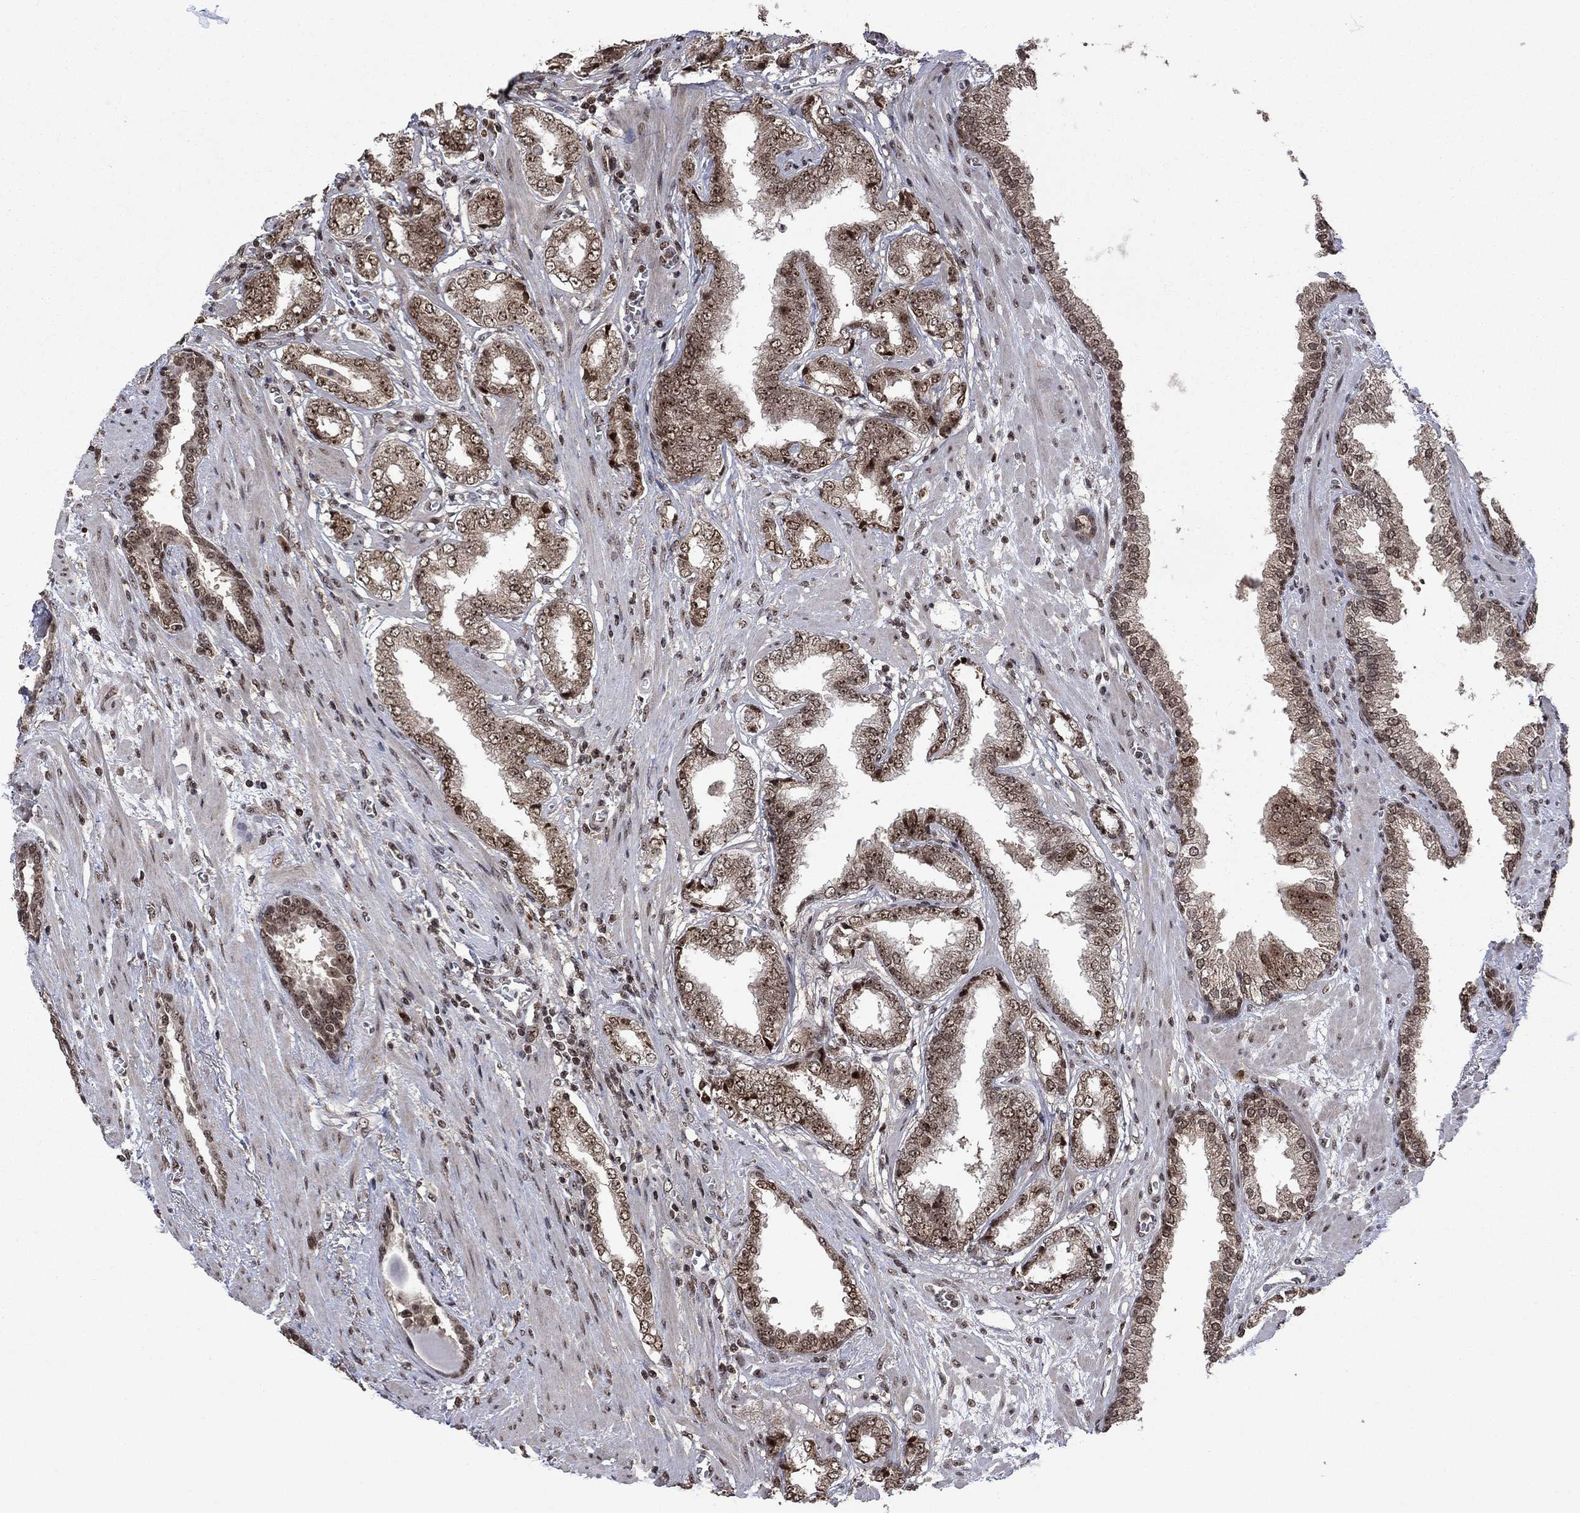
{"staining": {"intensity": "moderate", "quantity": ">75%", "location": "cytoplasmic/membranous"}, "tissue": "prostate cancer", "cell_type": "Tumor cells", "image_type": "cancer", "snomed": [{"axis": "morphology", "description": "Adenocarcinoma, Low grade"}, {"axis": "topography", "description": "Prostate"}], "caption": "Prostate adenocarcinoma (low-grade) tissue exhibits moderate cytoplasmic/membranous positivity in about >75% of tumor cells, visualized by immunohistochemistry.", "gene": "FBL", "patient": {"sex": "male", "age": 69}}